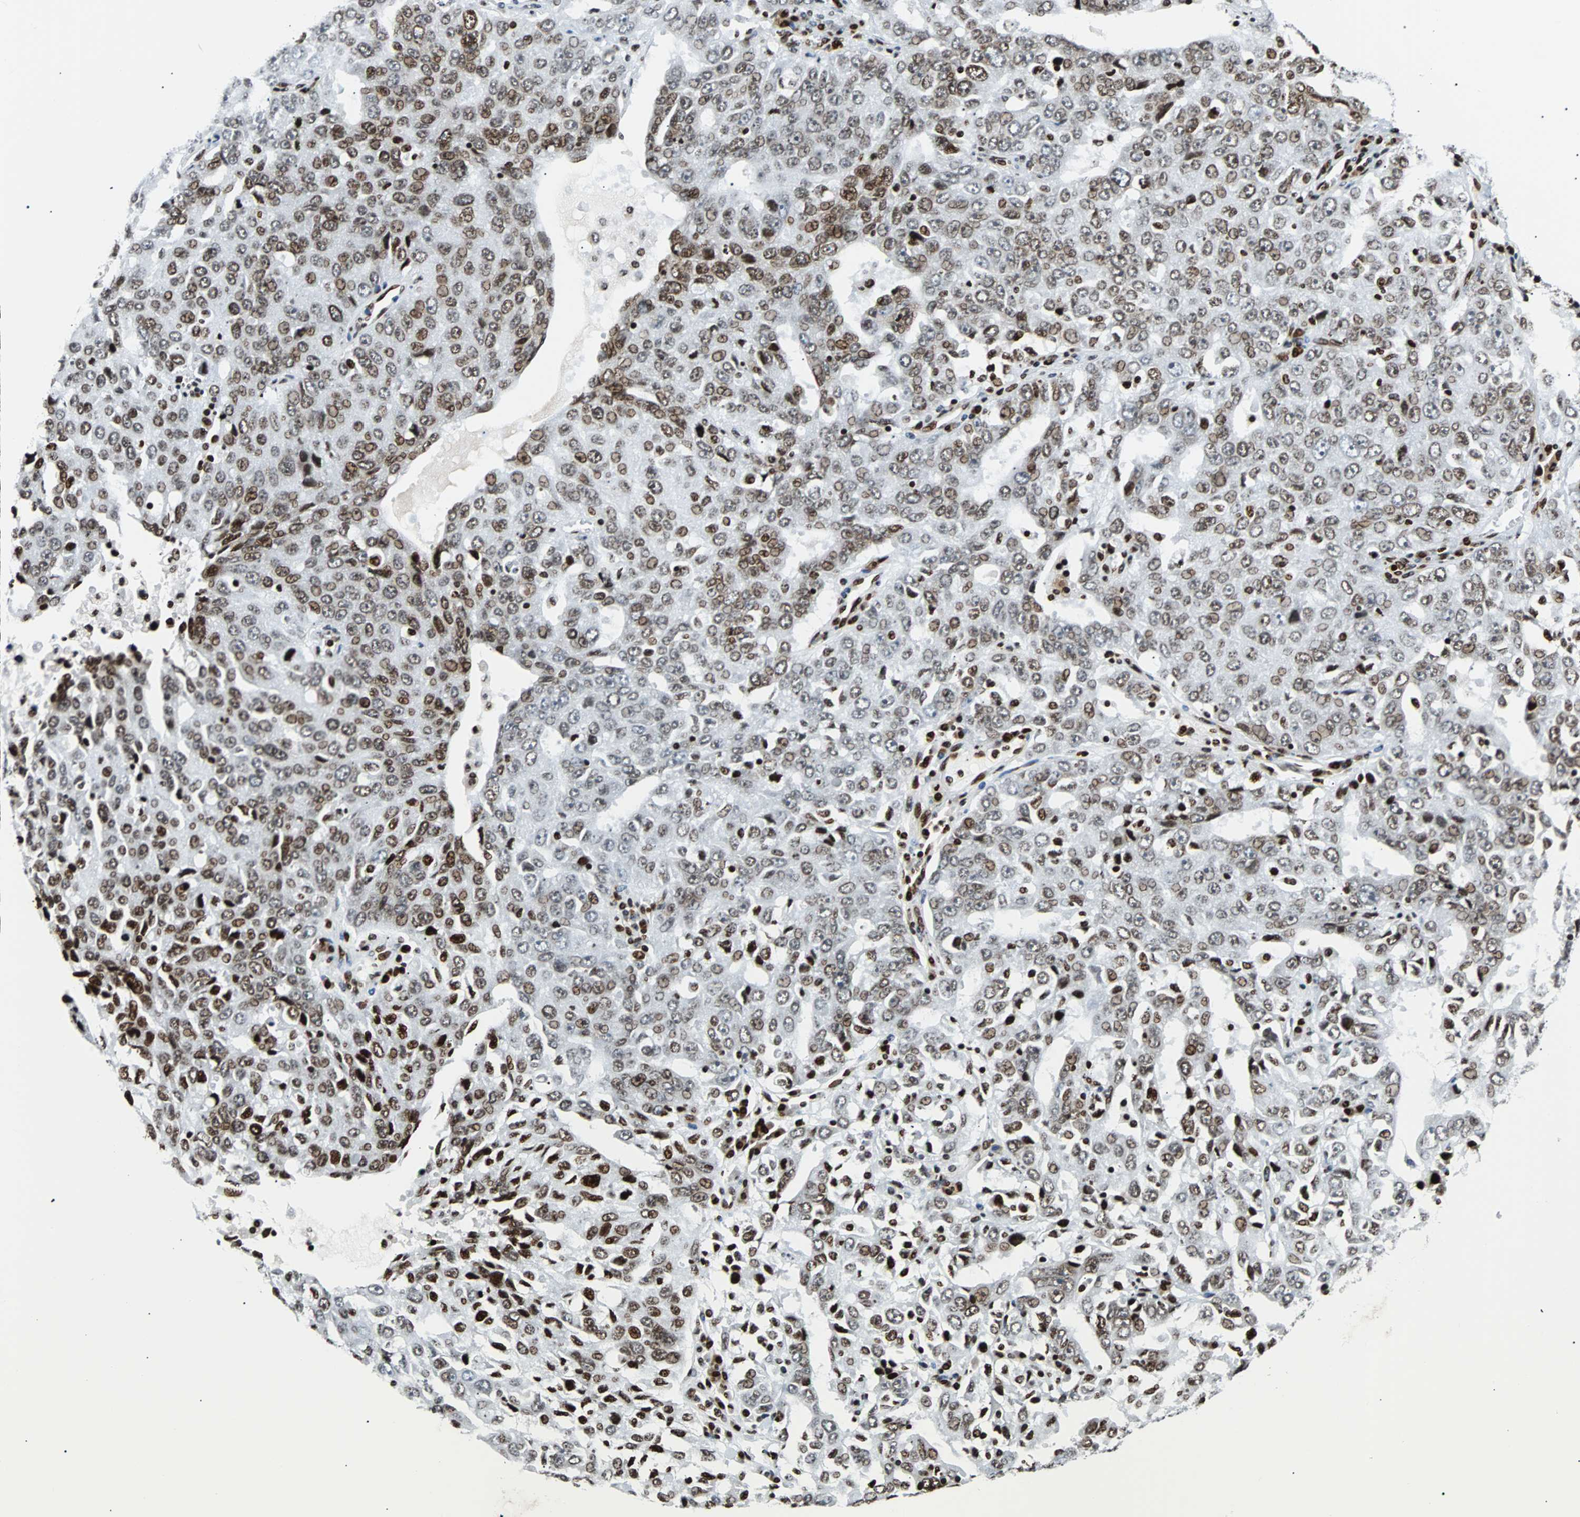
{"staining": {"intensity": "moderate", "quantity": "25%-75%", "location": "nuclear"}, "tissue": "ovarian cancer", "cell_type": "Tumor cells", "image_type": "cancer", "snomed": [{"axis": "morphology", "description": "Carcinoma, endometroid"}, {"axis": "topography", "description": "Ovary"}], "caption": "Human ovarian endometroid carcinoma stained with a brown dye shows moderate nuclear positive expression in about 25%-75% of tumor cells.", "gene": "ZNF131", "patient": {"sex": "female", "age": 62}}